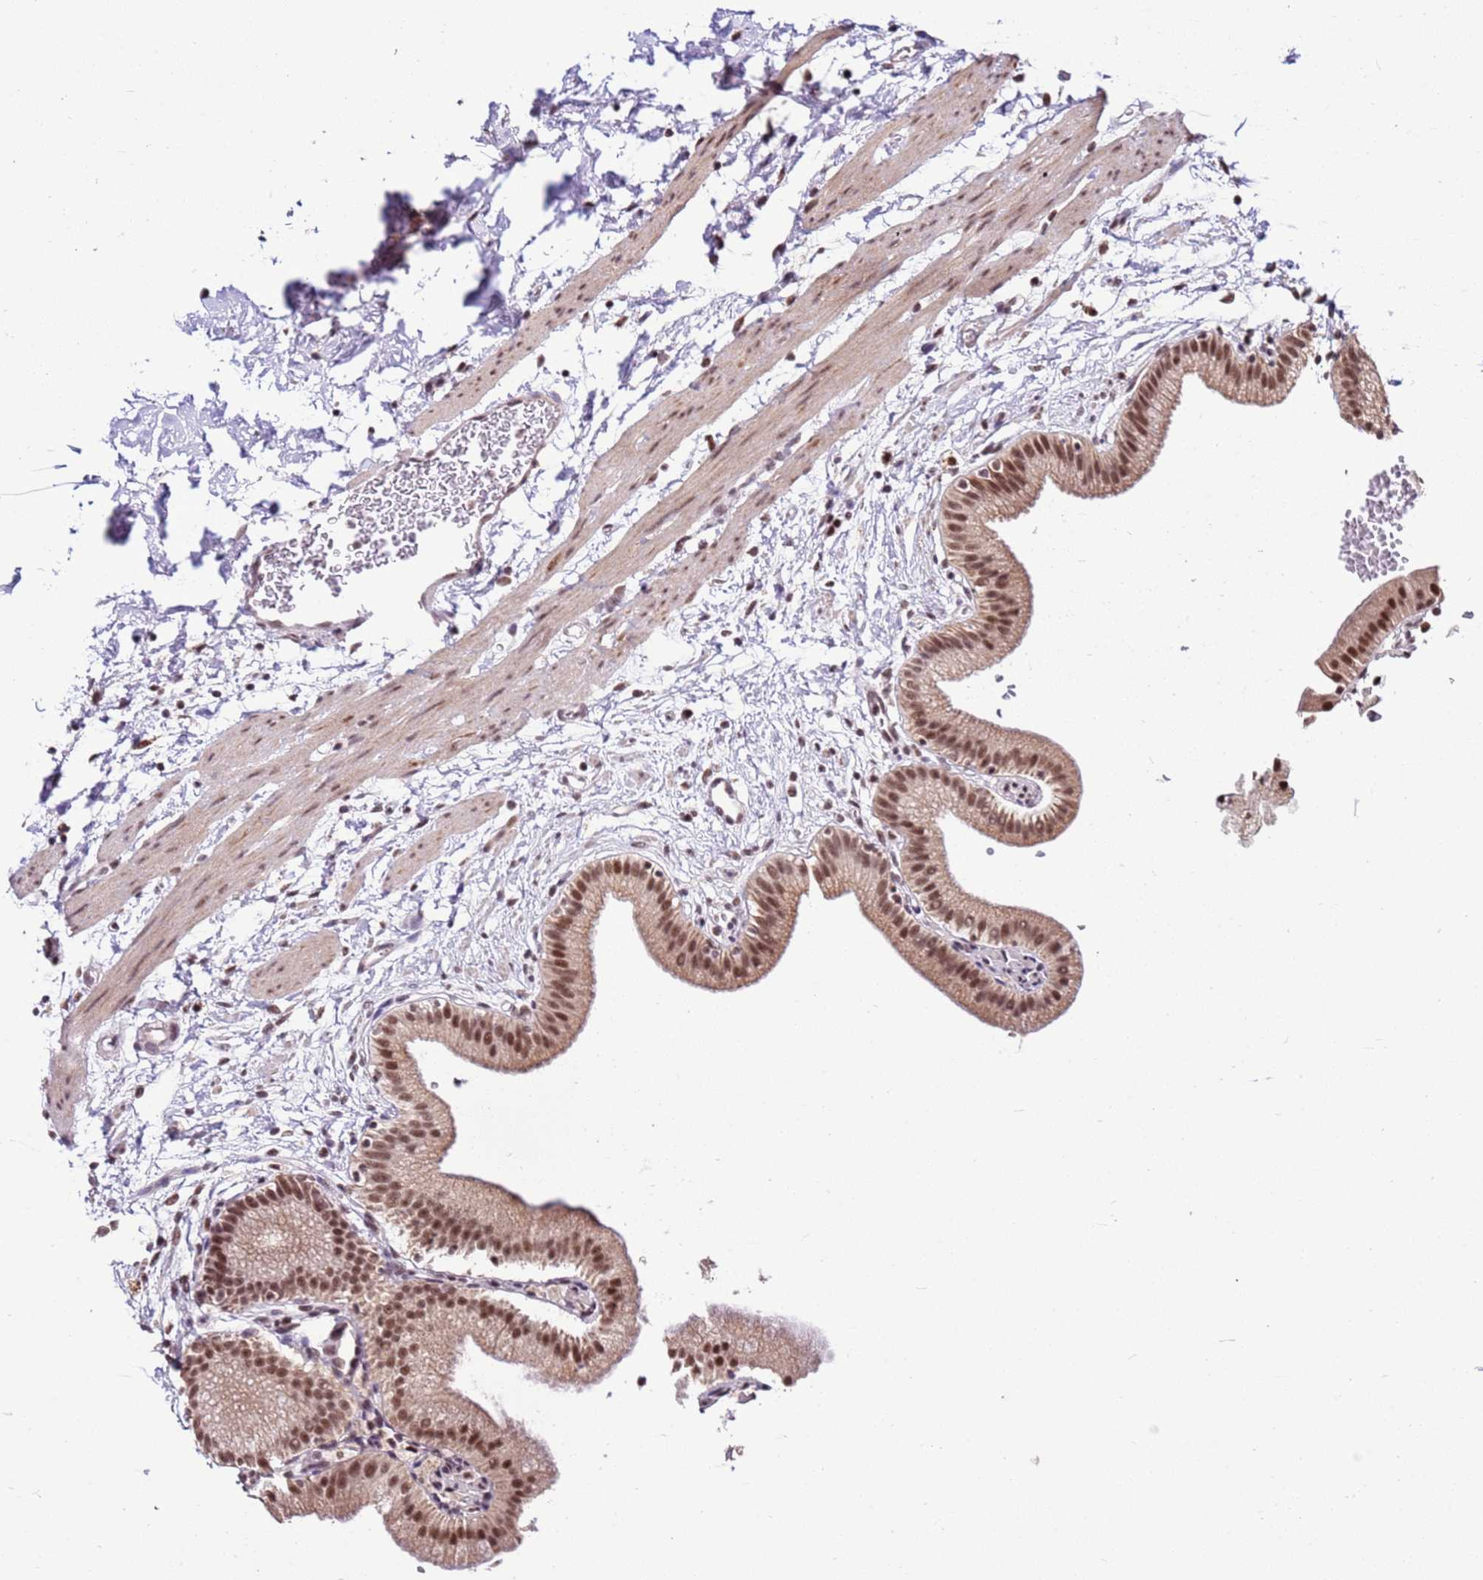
{"staining": {"intensity": "moderate", "quantity": ">75%", "location": "nuclear"}, "tissue": "gallbladder", "cell_type": "Glandular cells", "image_type": "normal", "snomed": [{"axis": "morphology", "description": "Normal tissue, NOS"}, {"axis": "topography", "description": "Gallbladder"}], "caption": "Immunohistochemical staining of normal gallbladder shows medium levels of moderate nuclear positivity in approximately >75% of glandular cells.", "gene": "AKAP8L", "patient": {"sex": "male", "age": 55}}